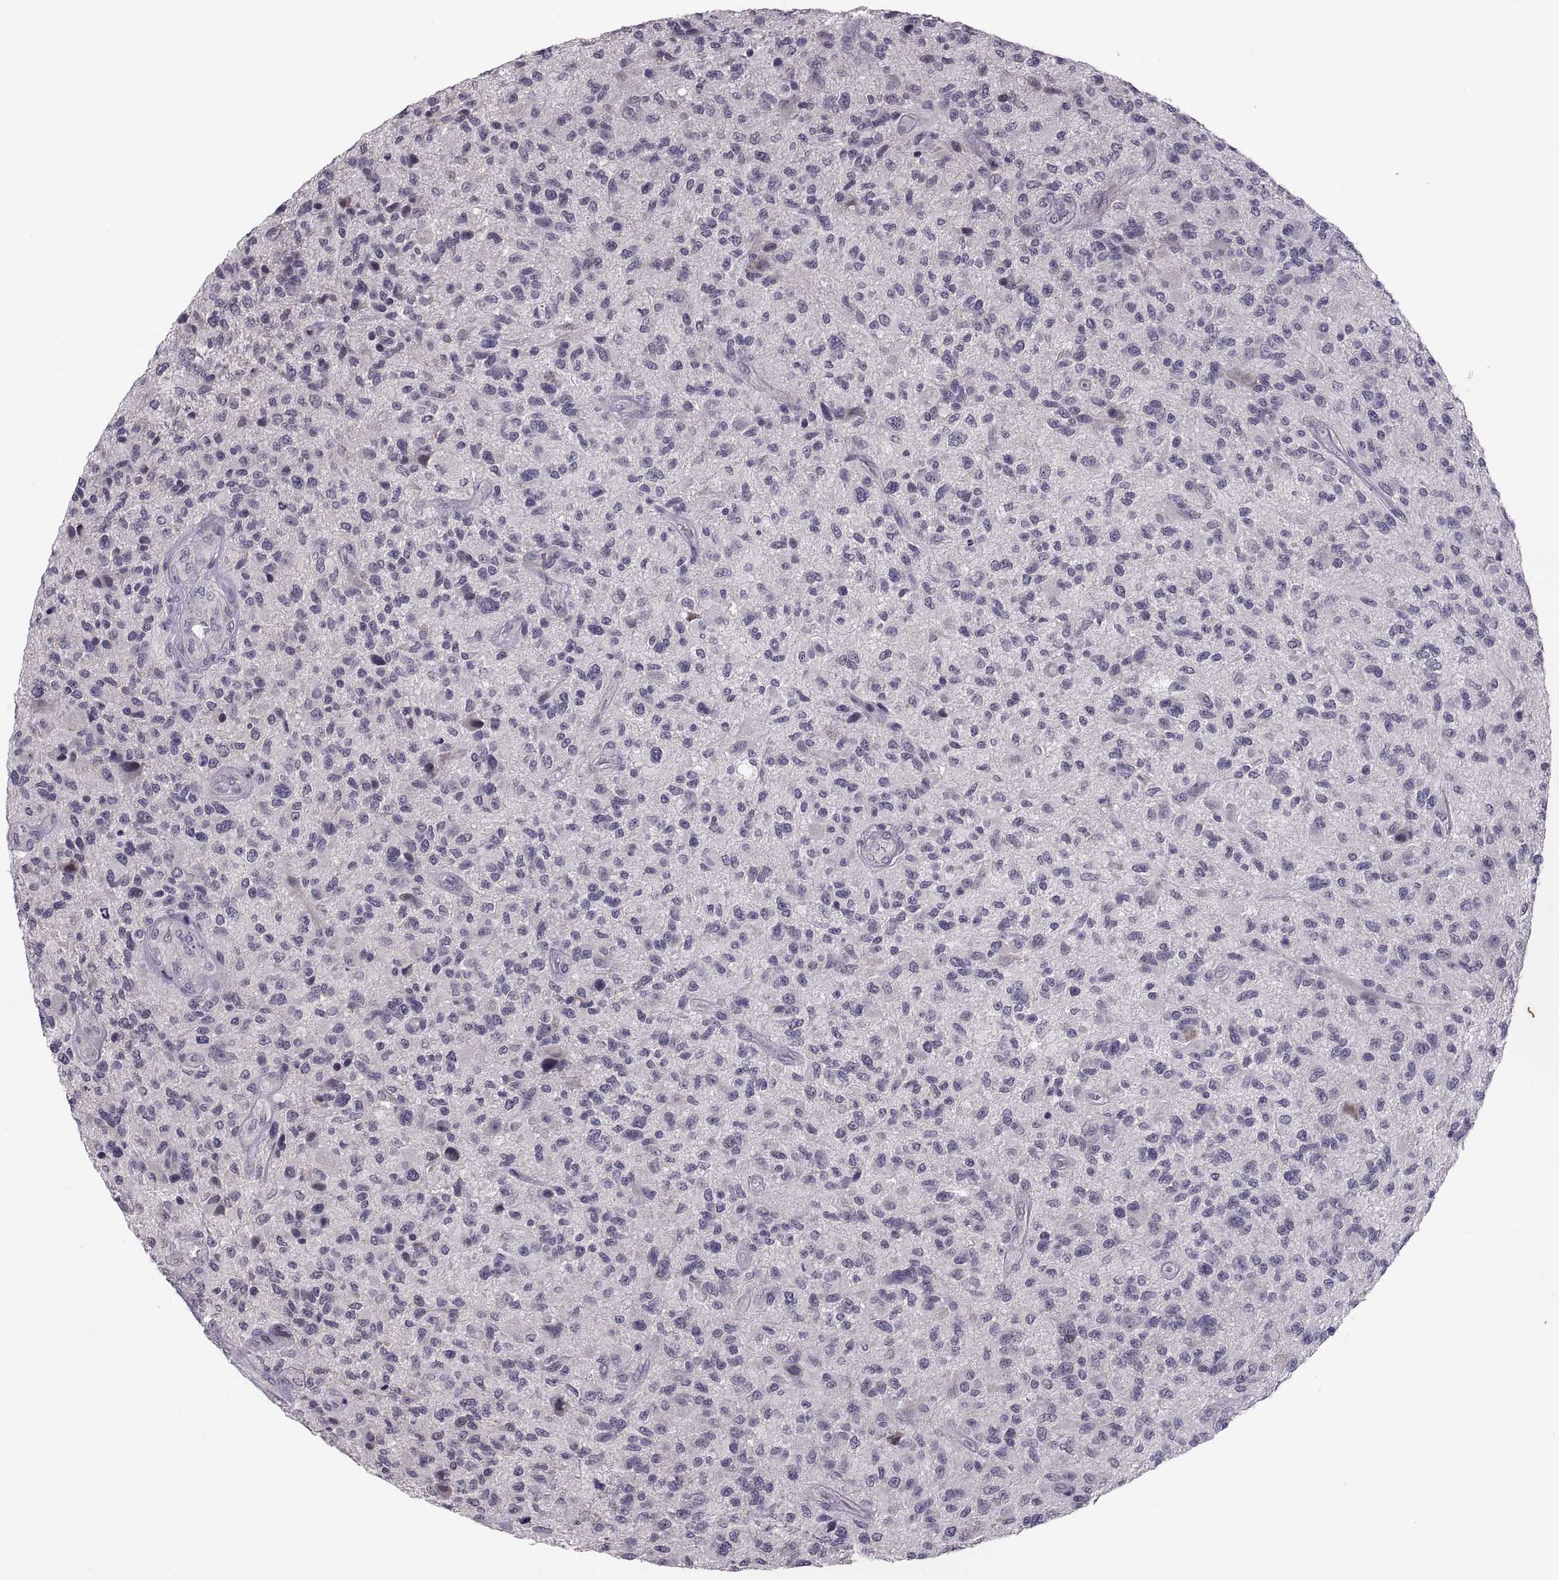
{"staining": {"intensity": "negative", "quantity": "none", "location": "none"}, "tissue": "glioma", "cell_type": "Tumor cells", "image_type": "cancer", "snomed": [{"axis": "morphology", "description": "Glioma, malignant, High grade"}, {"axis": "topography", "description": "Brain"}], "caption": "High power microscopy micrograph of an immunohistochemistry micrograph of glioma, revealing no significant staining in tumor cells. (DAB IHC visualized using brightfield microscopy, high magnification).", "gene": "PAX2", "patient": {"sex": "male", "age": 47}}